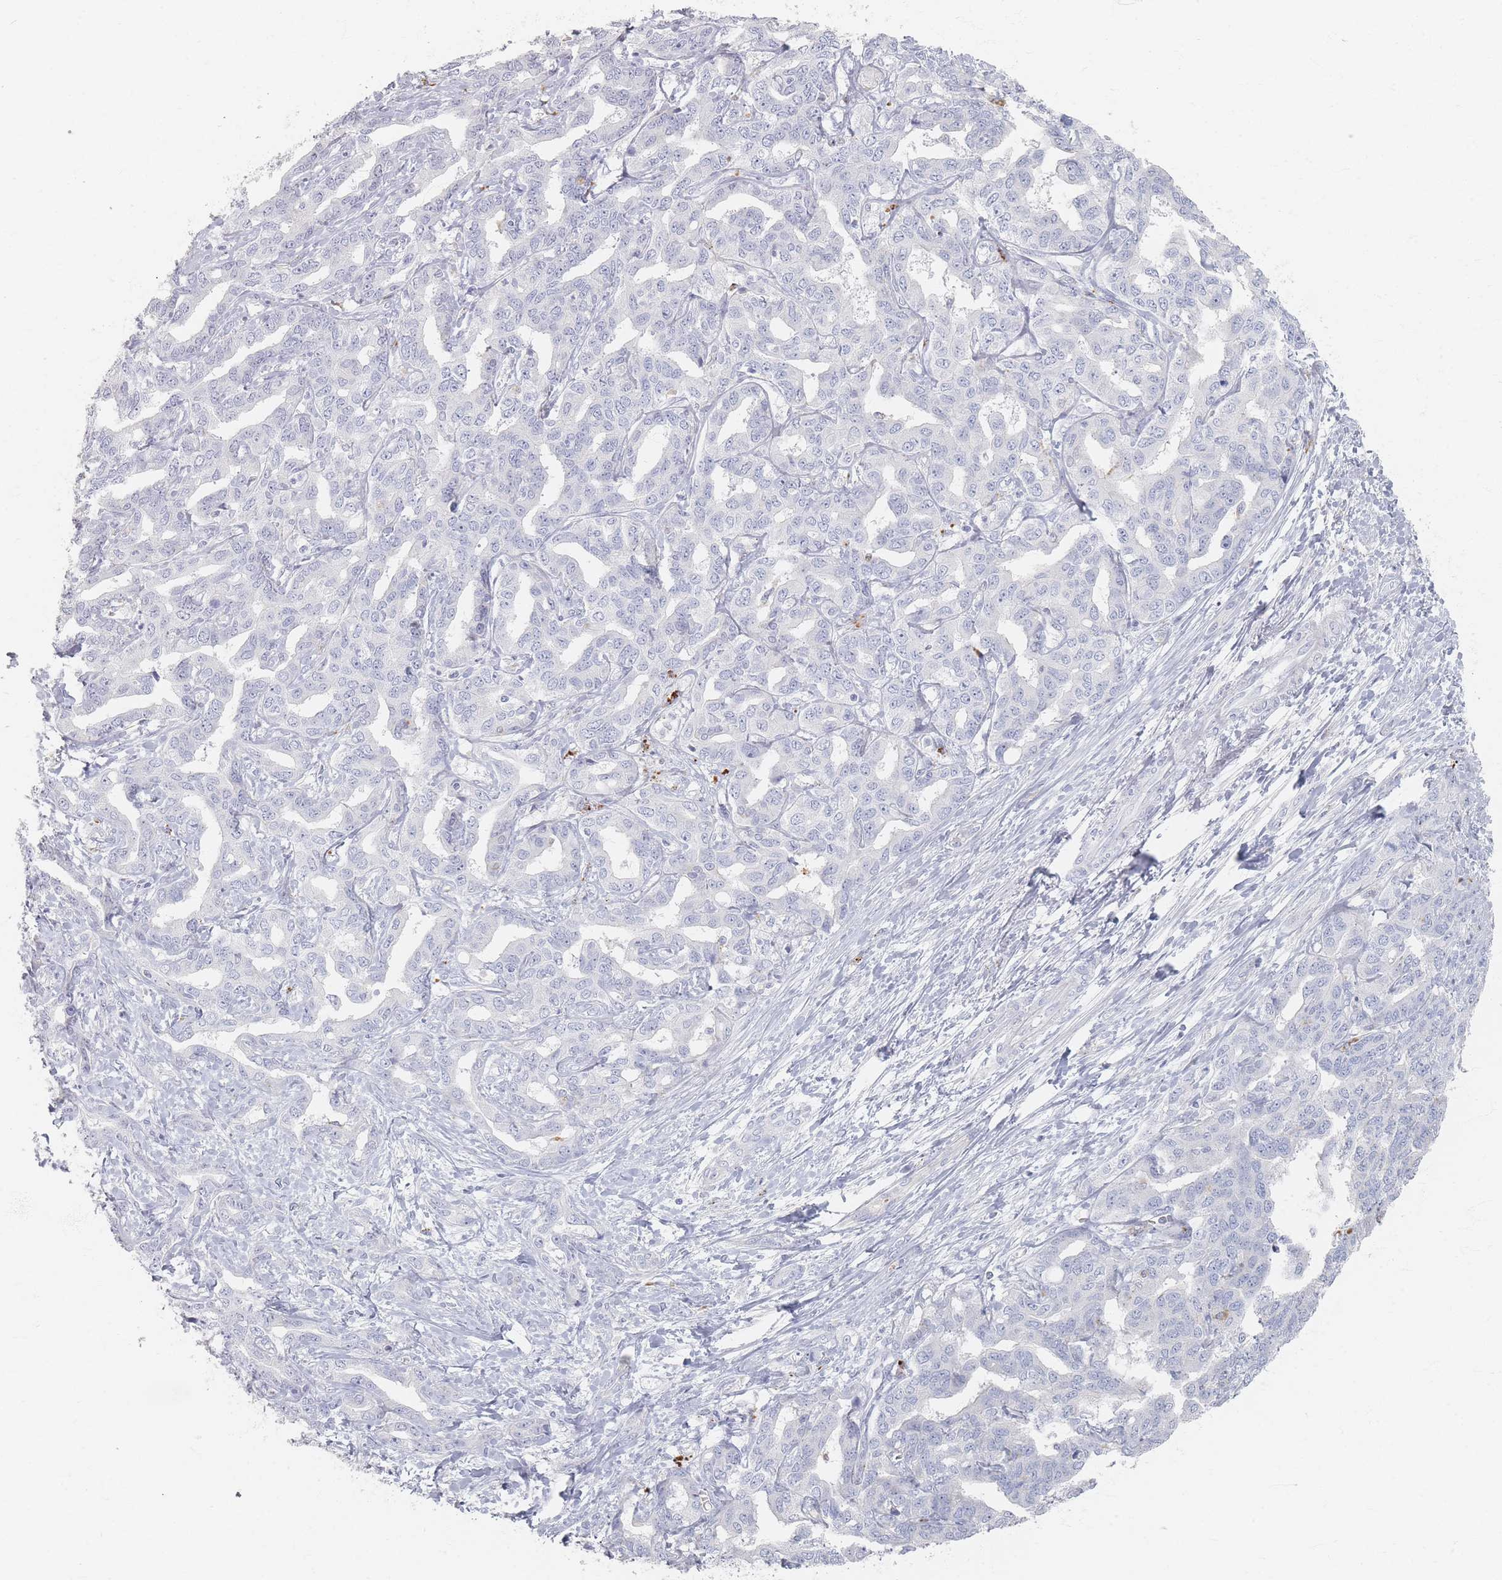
{"staining": {"intensity": "negative", "quantity": "none", "location": "none"}, "tissue": "liver cancer", "cell_type": "Tumor cells", "image_type": "cancer", "snomed": [{"axis": "morphology", "description": "Cholangiocarcinoma"}, {"axis": "topography", "description": "Liver"}], "caption": "IHC micrograph of neoplastic tissue: liver cancer stained with DAB (3,3'-diaminobenzidine) shows no significant protein staining in tumor cells.", "gene": "SLC2A11", "patient": {"sex": "male", "age": 59}}